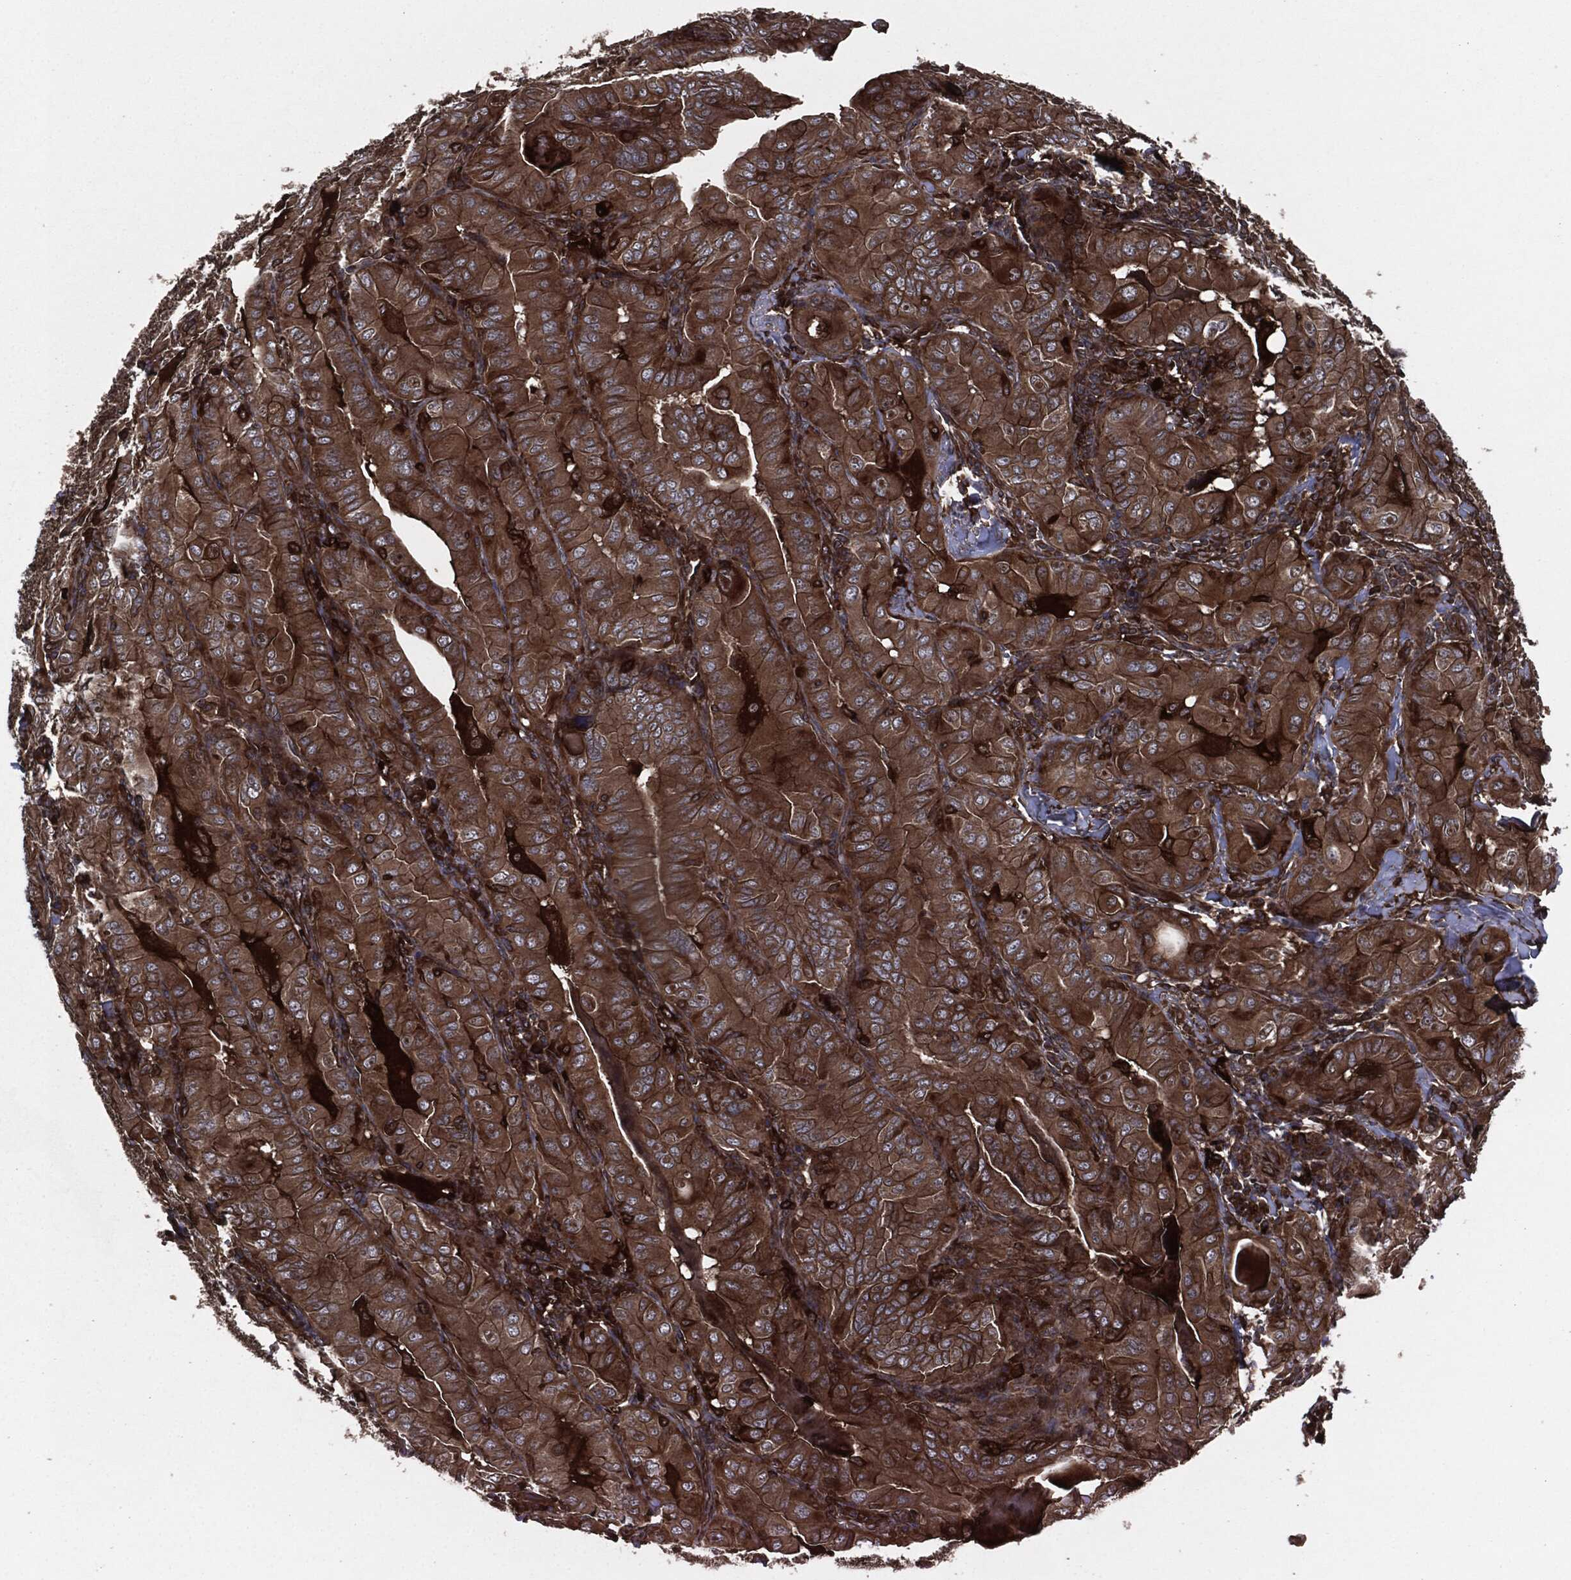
{"staining": {"intensity": "strong", "quantity": ">75%", "location": "cytoplasmic/membranous"}, "tissue": "thyroid cancer", "cell_type": "Tumor cells", "image_type": "cancer", "snomed": [{"axis": "morphology", "description": "Papillary adenocarcinoma, NOS"}, {"axis": "topography", "description": "Thyroid gland"}], "caption": "Thyroid papillary adenocarcinoma was stained to show a protein in brown. There is high levels of strong cytoplasmic/membranous positivity in approximately >75% of tumor cells.", "gene": "RAP1GDS1", "patient": {"sex": "female", "age": 37}}